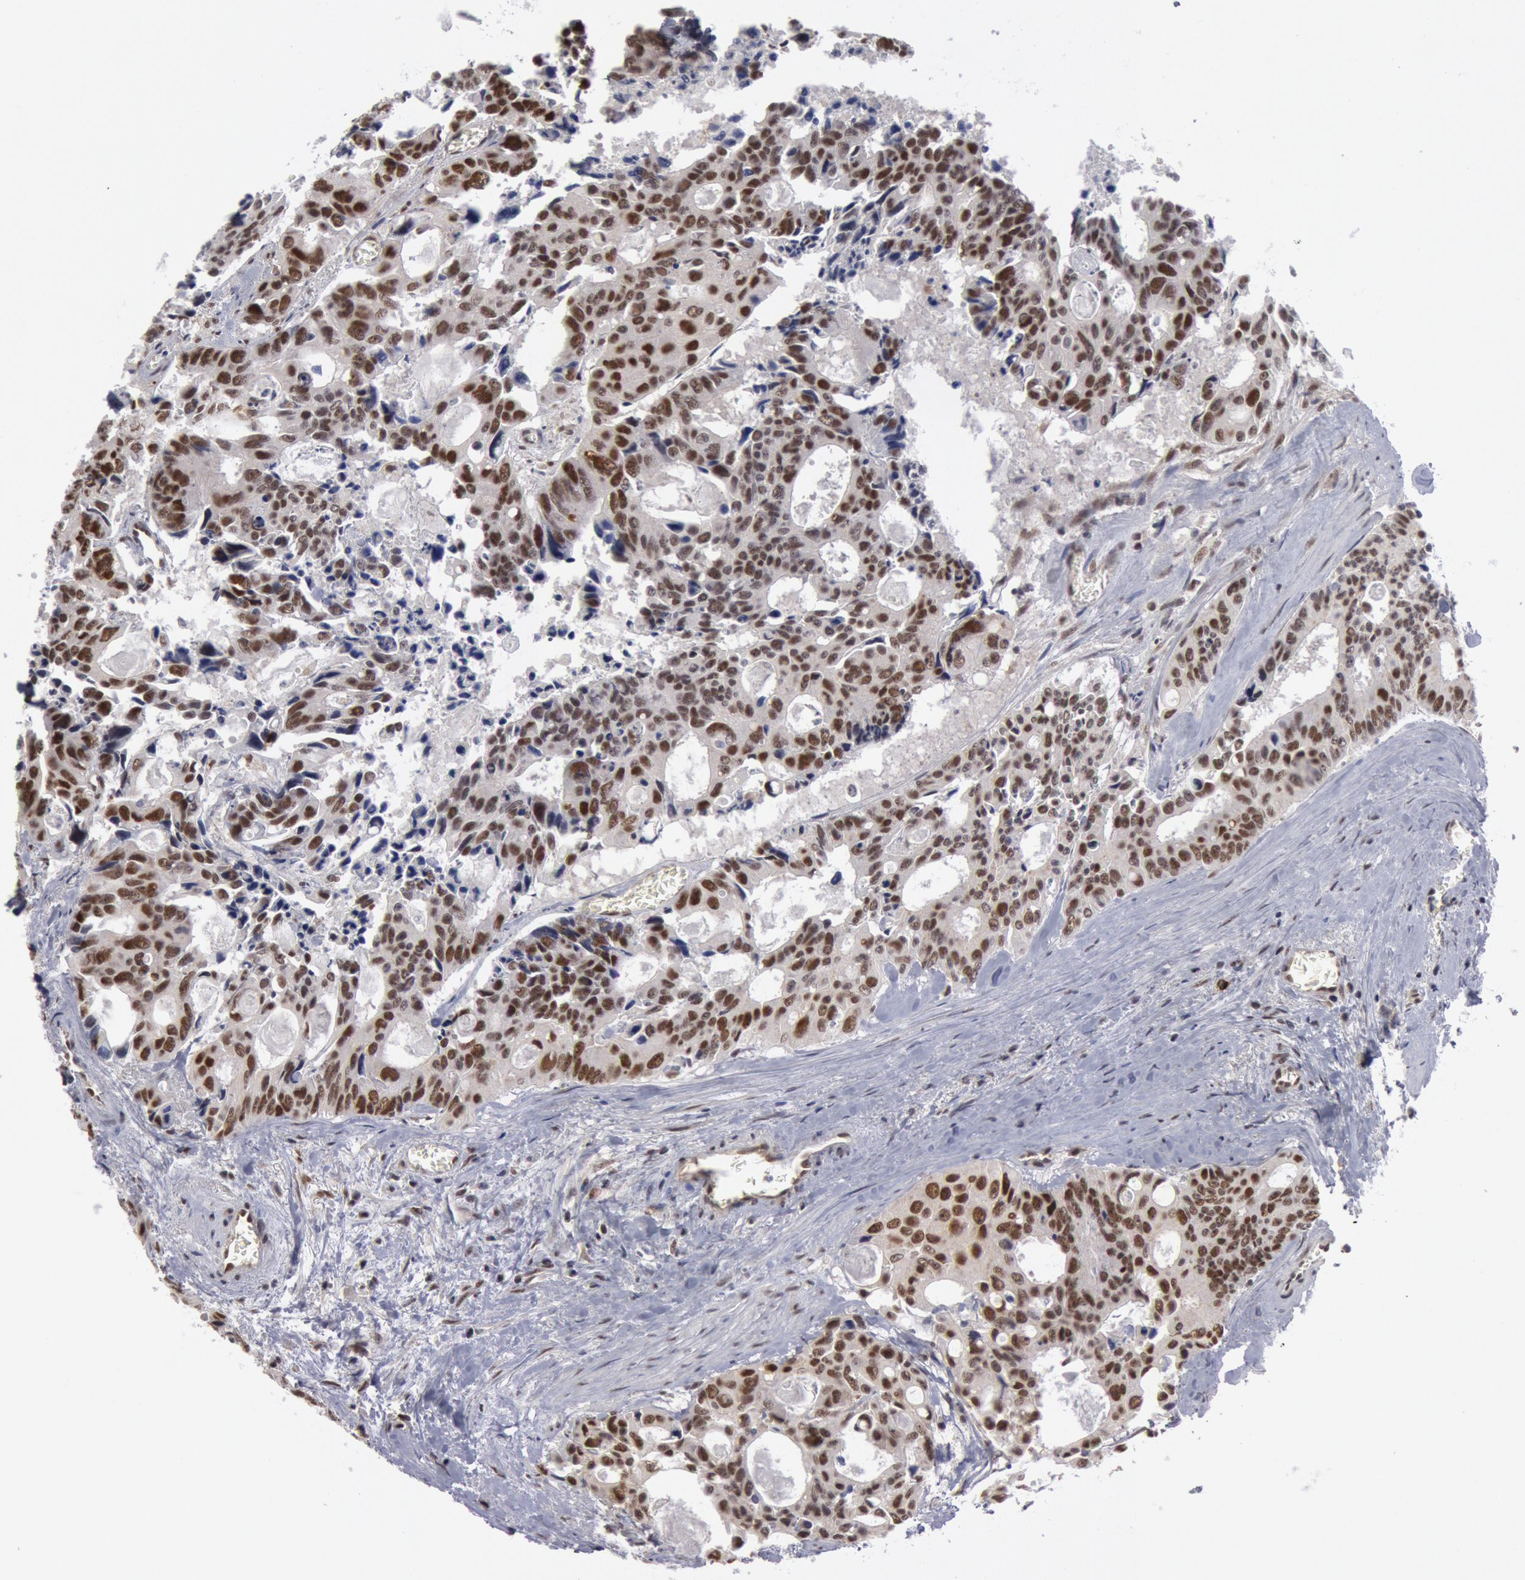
{"staining": {"intensity": "moderate", "quantity": ">75%", "location": "nuclear"}, "tissue": "colorectal cancer", "cell_type": "Tumor cells", "image_type": "cancer", "snomed": [{"axis": "morphology", "description": "Adenocarcinoma, NOS"}, {"axis": "topography", "description": "Rectum"}], "caption": "A high-resolution histopathology image shows immunohistochemistry (IHC) staining of colorectal cancer, which reveals moderate nuclear expression in approximately >75% of tumor cells.", "gene": "PPP4R3B", "patient": {"sex": "male", "age": 76}}